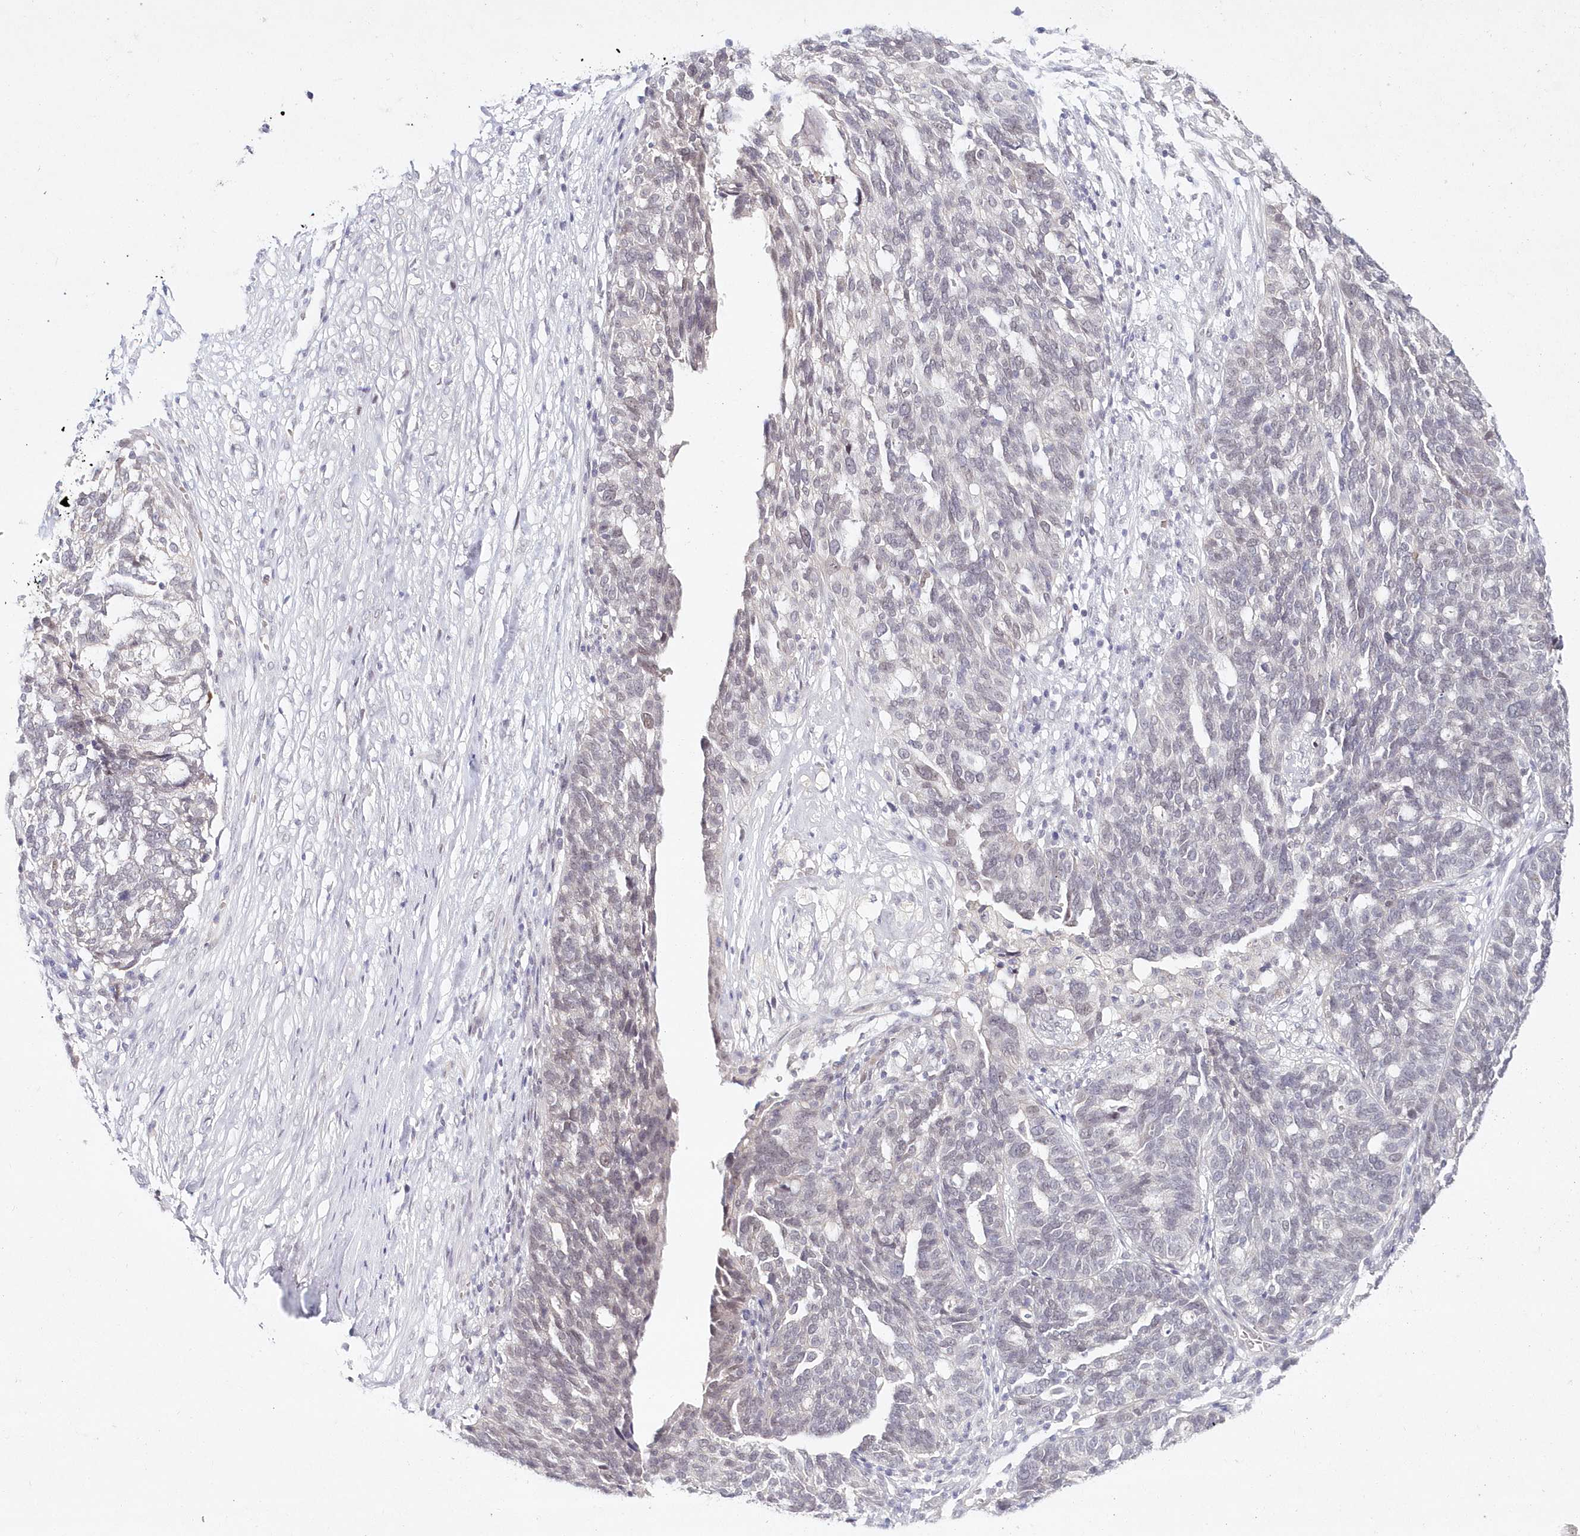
{"staining": {"intensity": "weak", "quantity": "<25%", "location": "nuclear"}, "tissue": "ovarian cancer", "cell_type": "Tumor cells", "image_type": "cancer", "snomed": [{"axis": "morphology", "description": "Cystadenocarcinoma, serous, NOS"}, {"axis": "topography", "description": "Ovary"}], "caption": "This is a micrograph of immunohistochemistry staining of serous cystadenocarcinoma (ovarian), which shows no staining in tumor cells.", "gene": "HYCC2", "patient": {"sex": "female", "age": 59}}